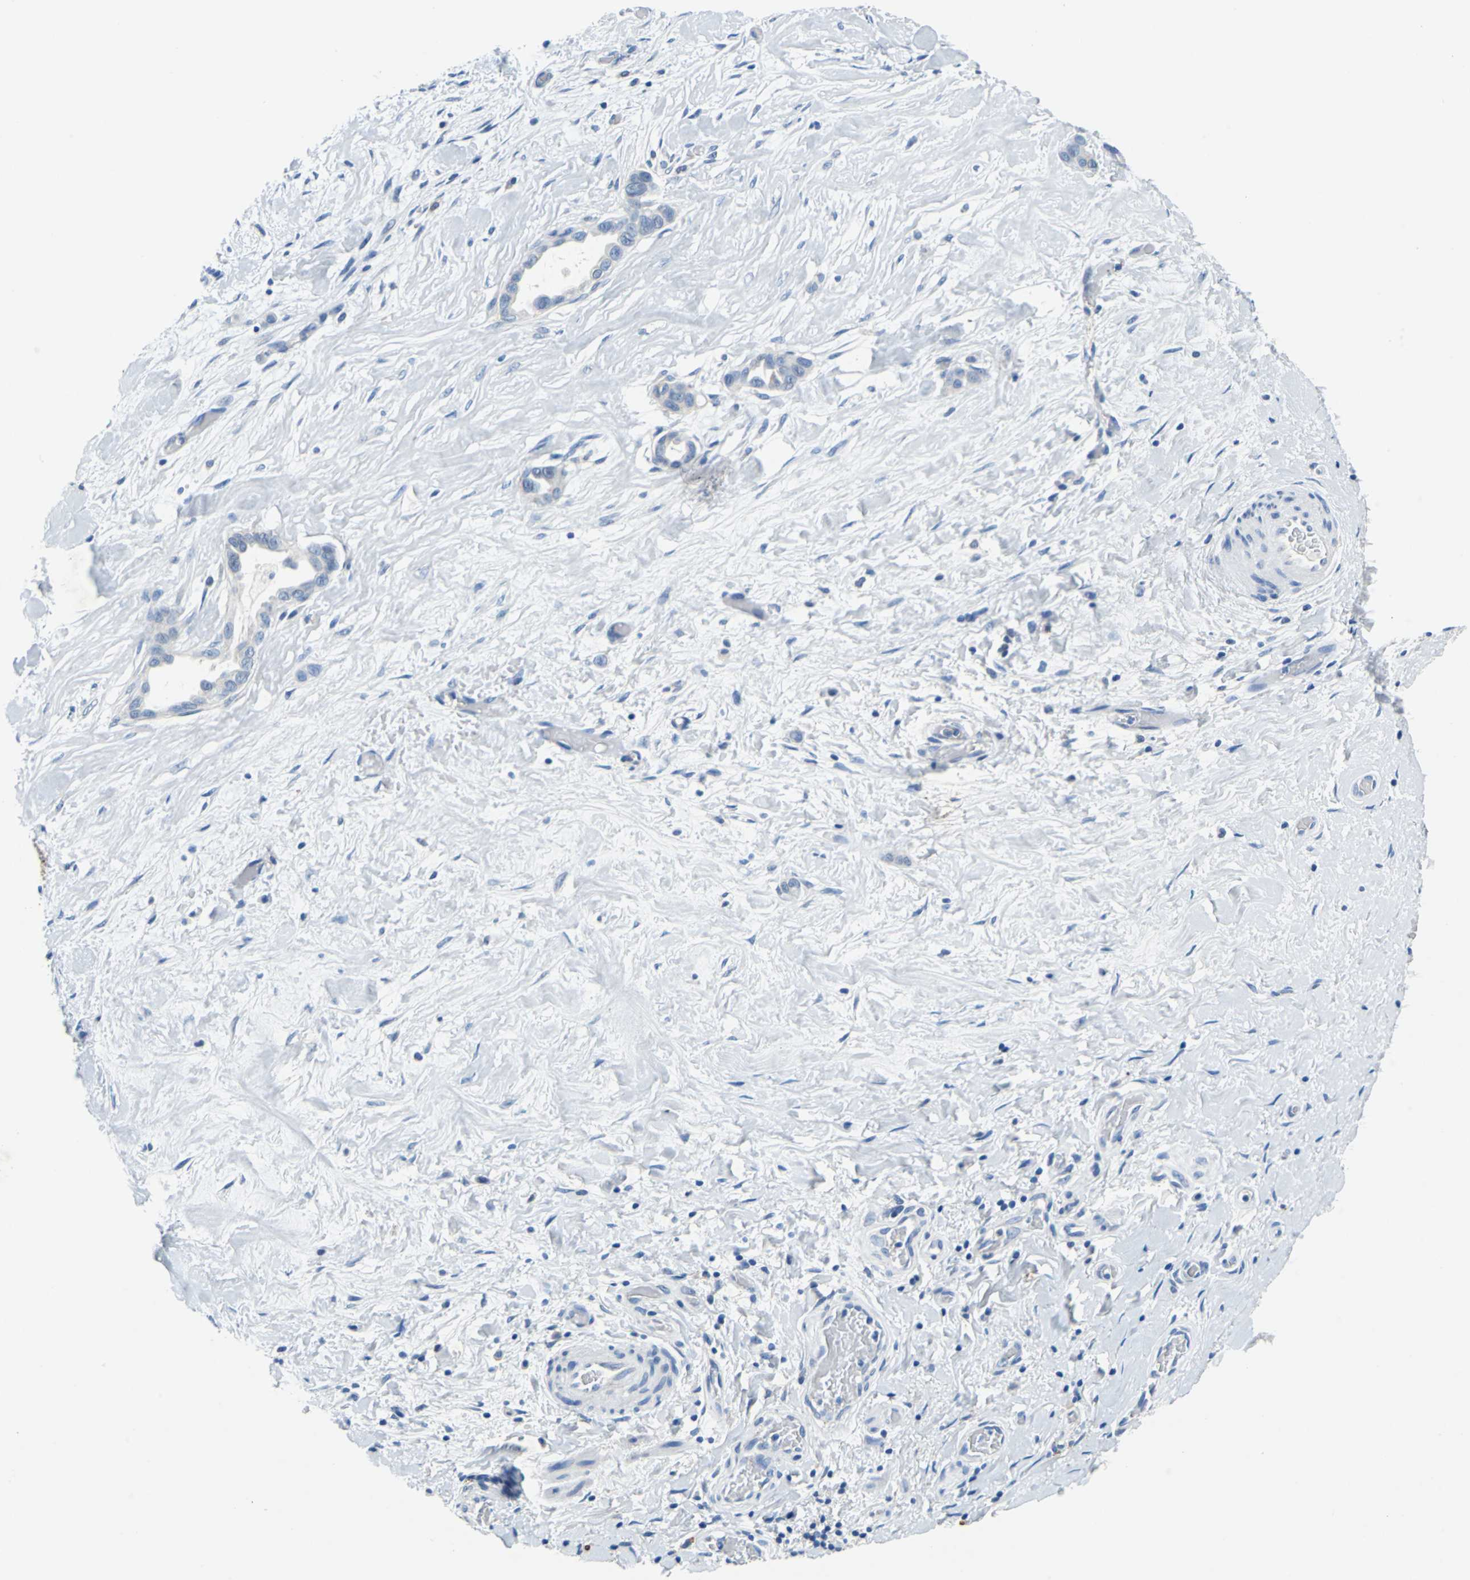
{"staining": {"intensity": "negative", "quantity": "none", "location": "none"}, "tissue": "liver cancer", "cell_type": "Tumor cells", "image_type": "cancer", "snomed": [{"axis": "morphology", "description": "Cholangiocarcinoma"}, {"axis": "topography", "description": "Liver"}], "caption": "Tumor cells show no significant protein staining in liver cholangiocarcinoma.", "gene": "TEX264", "patient": {"sex": "female", "age": 65}}